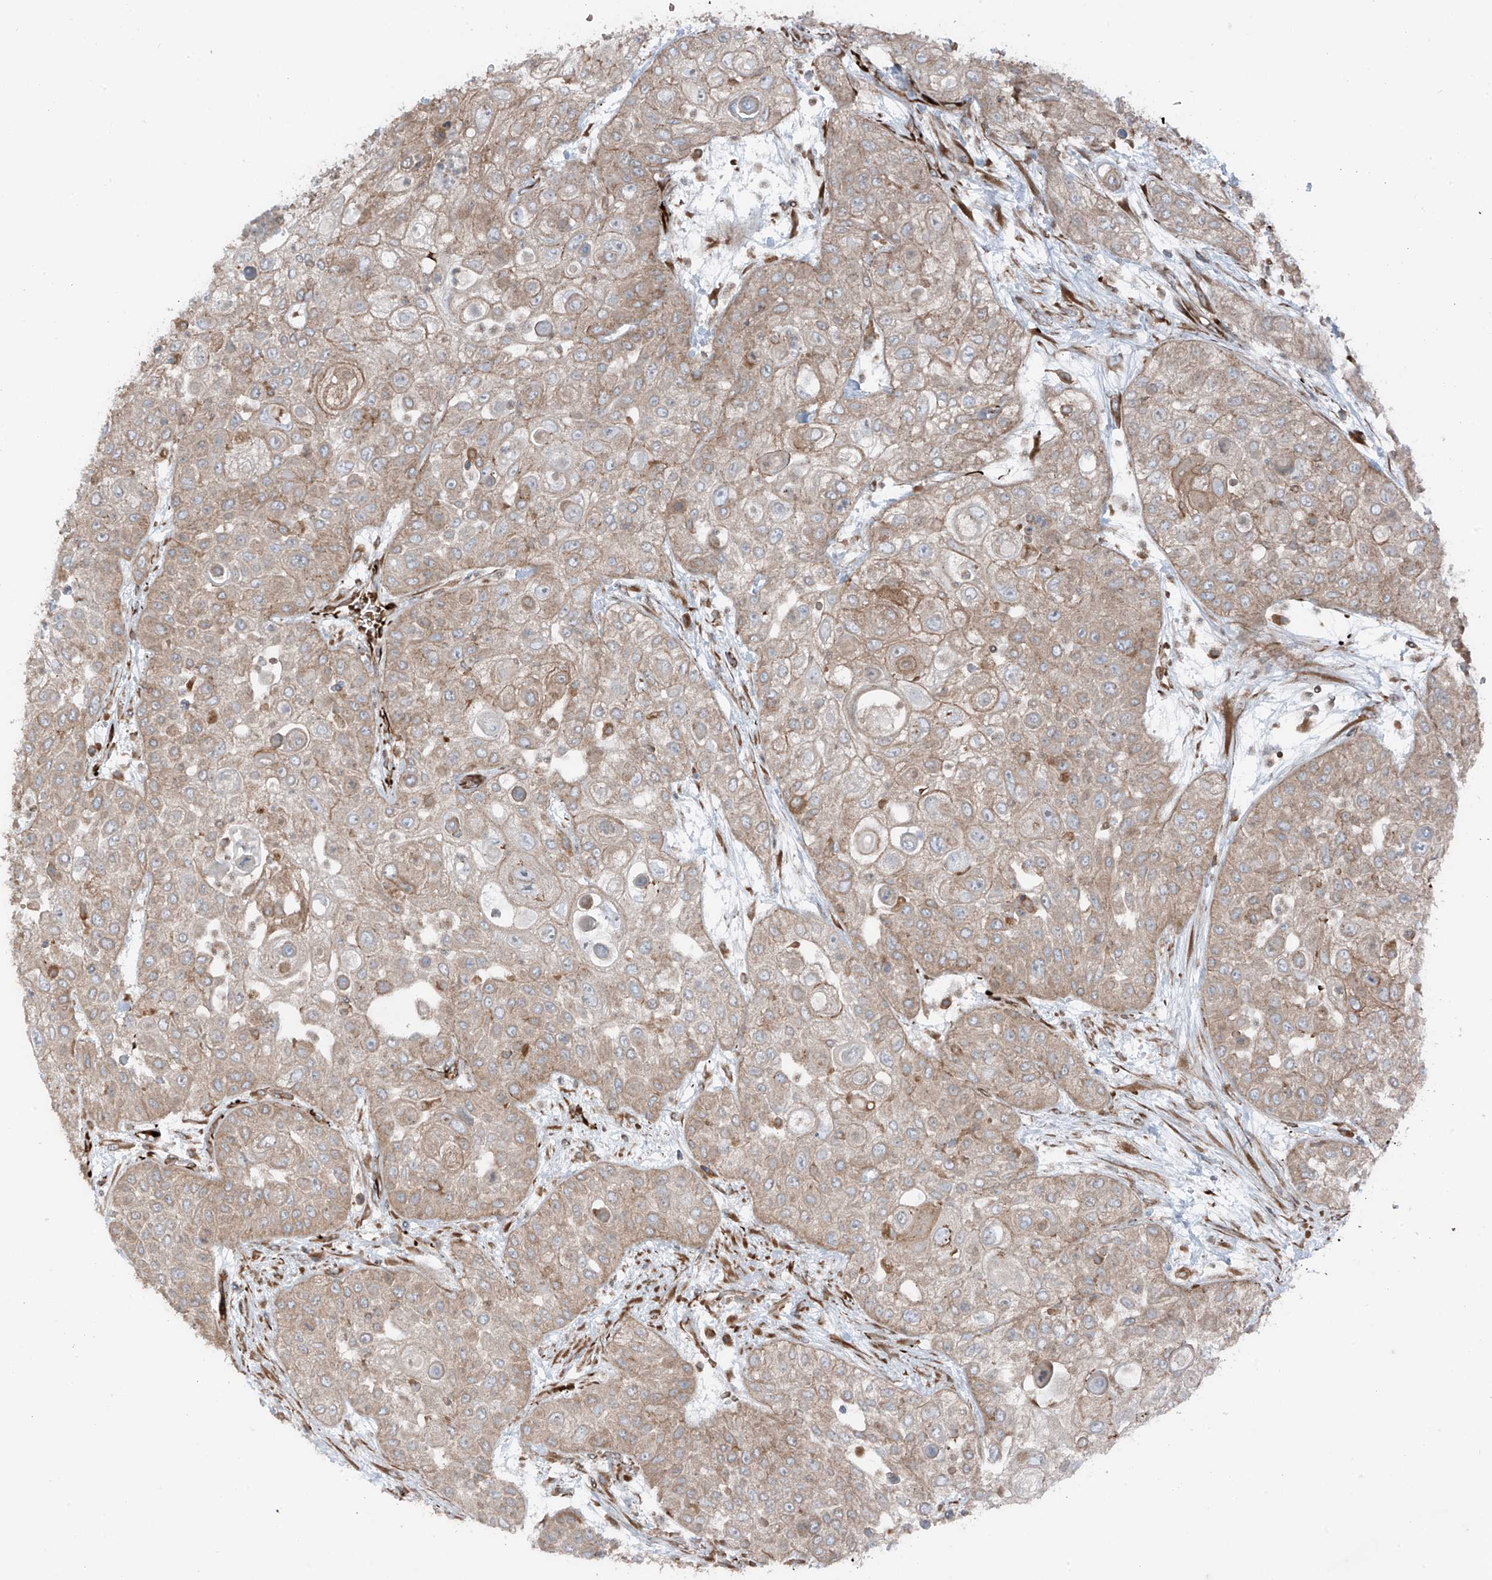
{"staining": {"intensity": "weak", "quantity": ">75%", "location": "cytoplasmic/membranous"}, "tissue": "urothelial cancer", "cell_type": "Tumor cells", "image_type": "cancer", "snomed": [{"axis": "morphology", "description": "Urothelial carcinoma, High grade"}, {"axis": "topography", "description": "Urinary bladder"}], "caption": "A brown stain shows weak cytoplasmic/membranous expression of a protein in human urothelial cancer tumor cells. Nuclei are stained in blue.", "gene": "ERLEC1", "patient": {"sex": "female", "age": 79}}